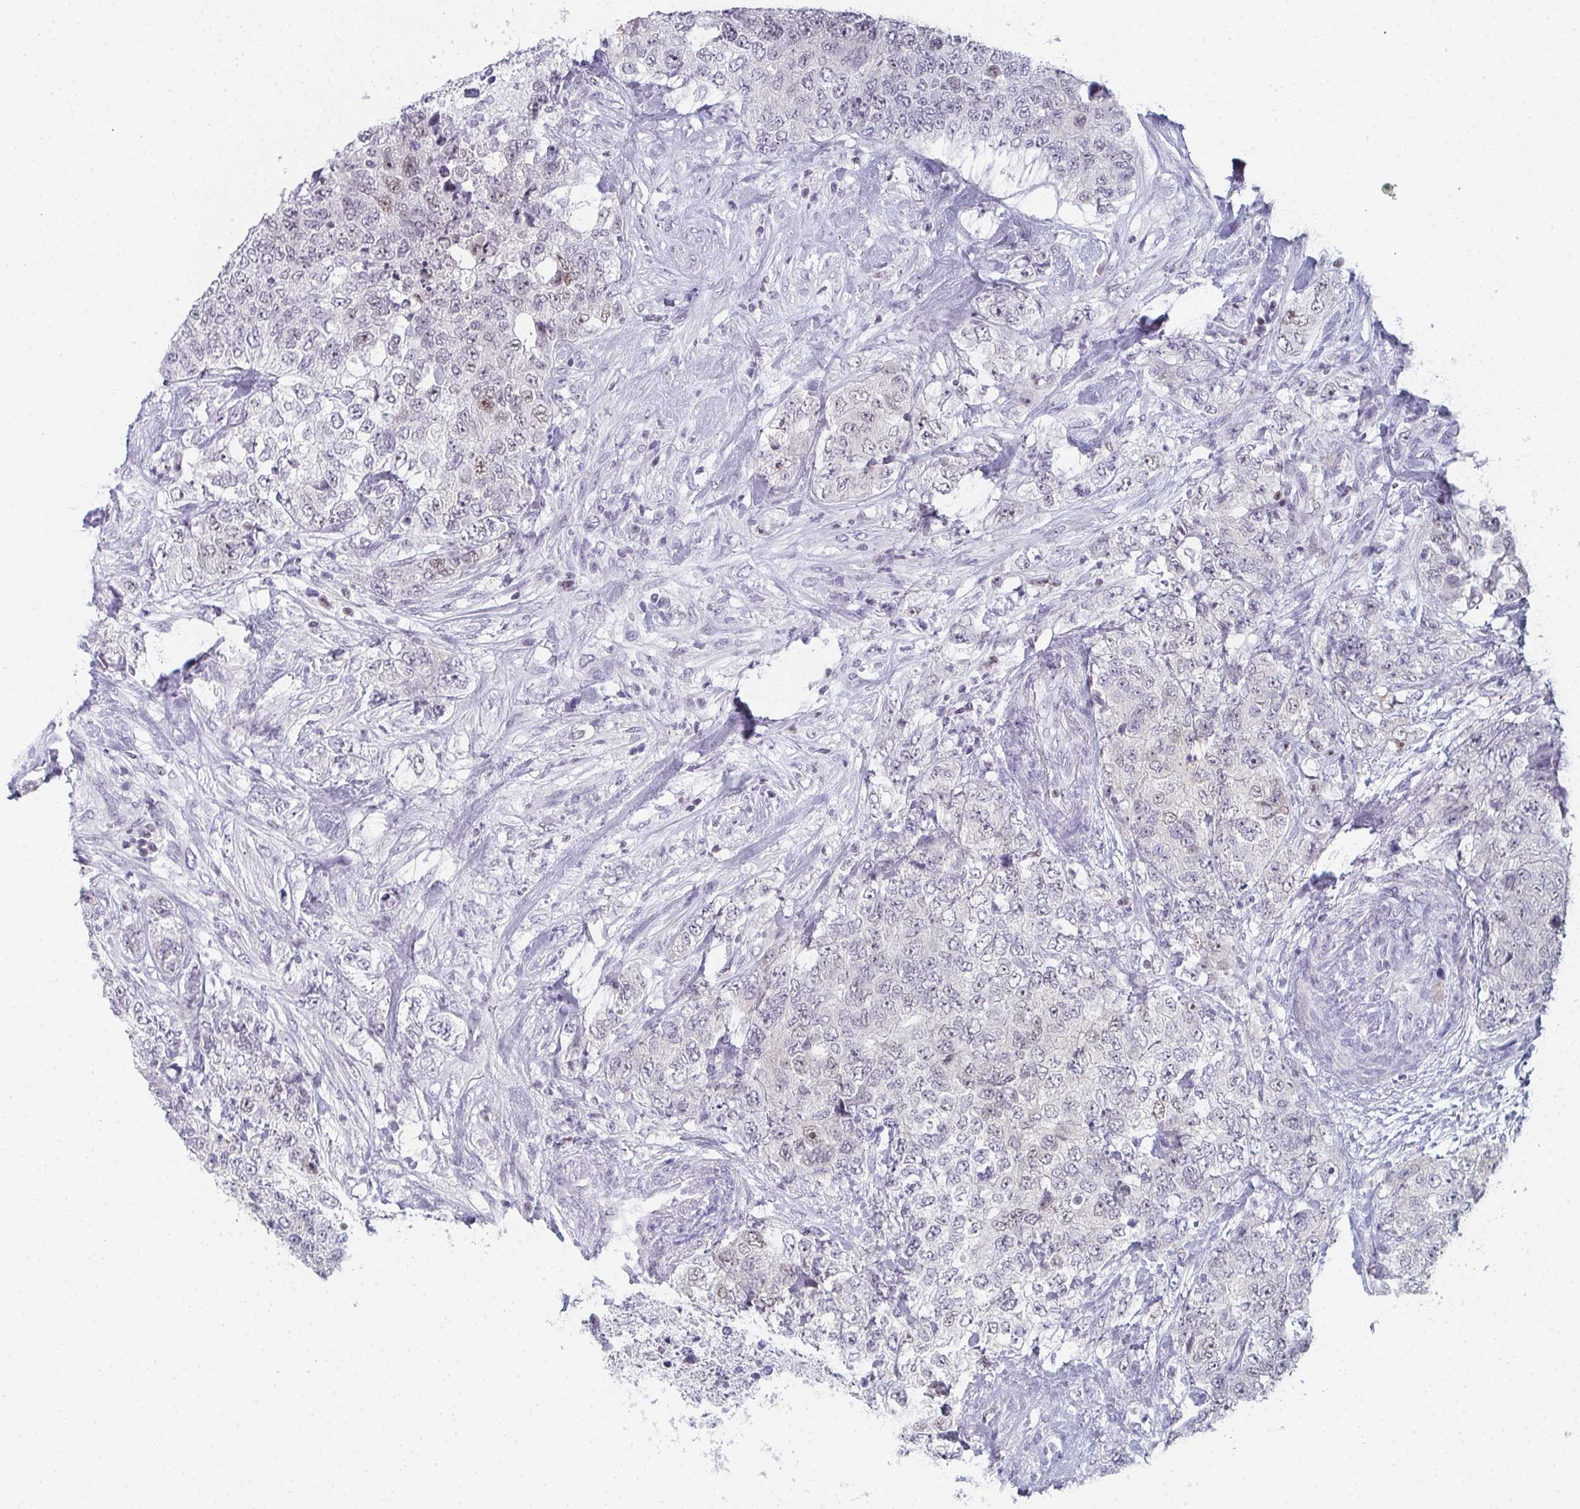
{"staining": {"intensity": "moderate", "quantity": "<25%", "location": "nuclear"}, "tissue": "urothelial cancer", "cell_type": "Tumor cells", "image_type": "cancer", "snomed": [{"axis": "morphology", "description": "Urothelial carcinoma, High grade"}, {"axis": "topography", "description": "Urinary bladder"}], "caption": "This is an image of IHC staining of urothelial cancer, which shows moderate expression in the nuclear of tumor cells.", "gene": "PYCR3", "patient": {"sex": "female", "age": 78}}